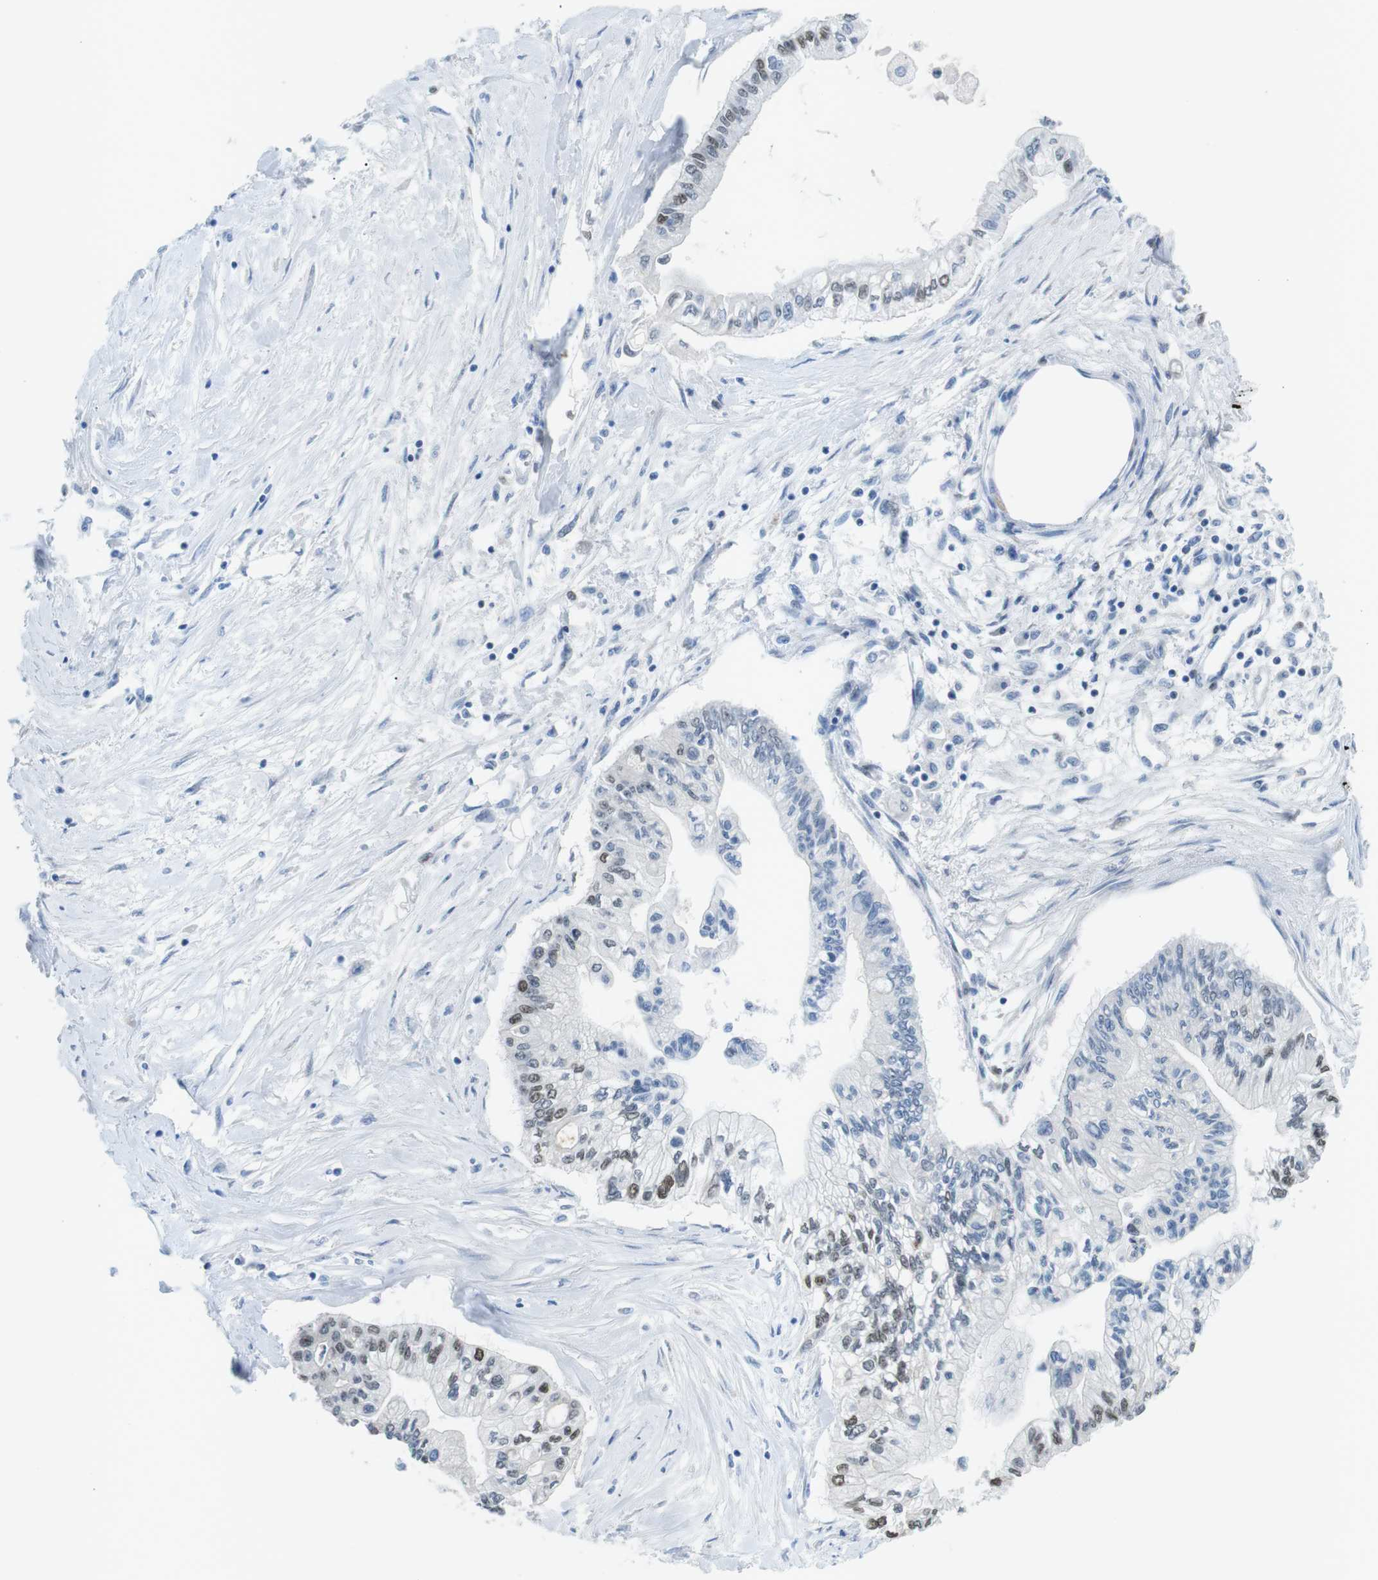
{"staining": {"intensity": "moderate", "quantity": "<25%", "location": "nuclear"}, "tissue": "pancreatic cancer", "cell_type": "Tumor cells", "image_type": "cancer", "snomed": [{"axis": "morphology", "description": "Adenocarcinoma, NOS"}, {"axis": "topography", "description": "Pancreas"}], "caption": "A low amount of moderate nuclear staining is appreciated in approximately <25% of tumor cells in pancreatic adenocarcinoma tissue.", "gene": "PHLDA1", "patient": {"sex": "female", "age": 77}}